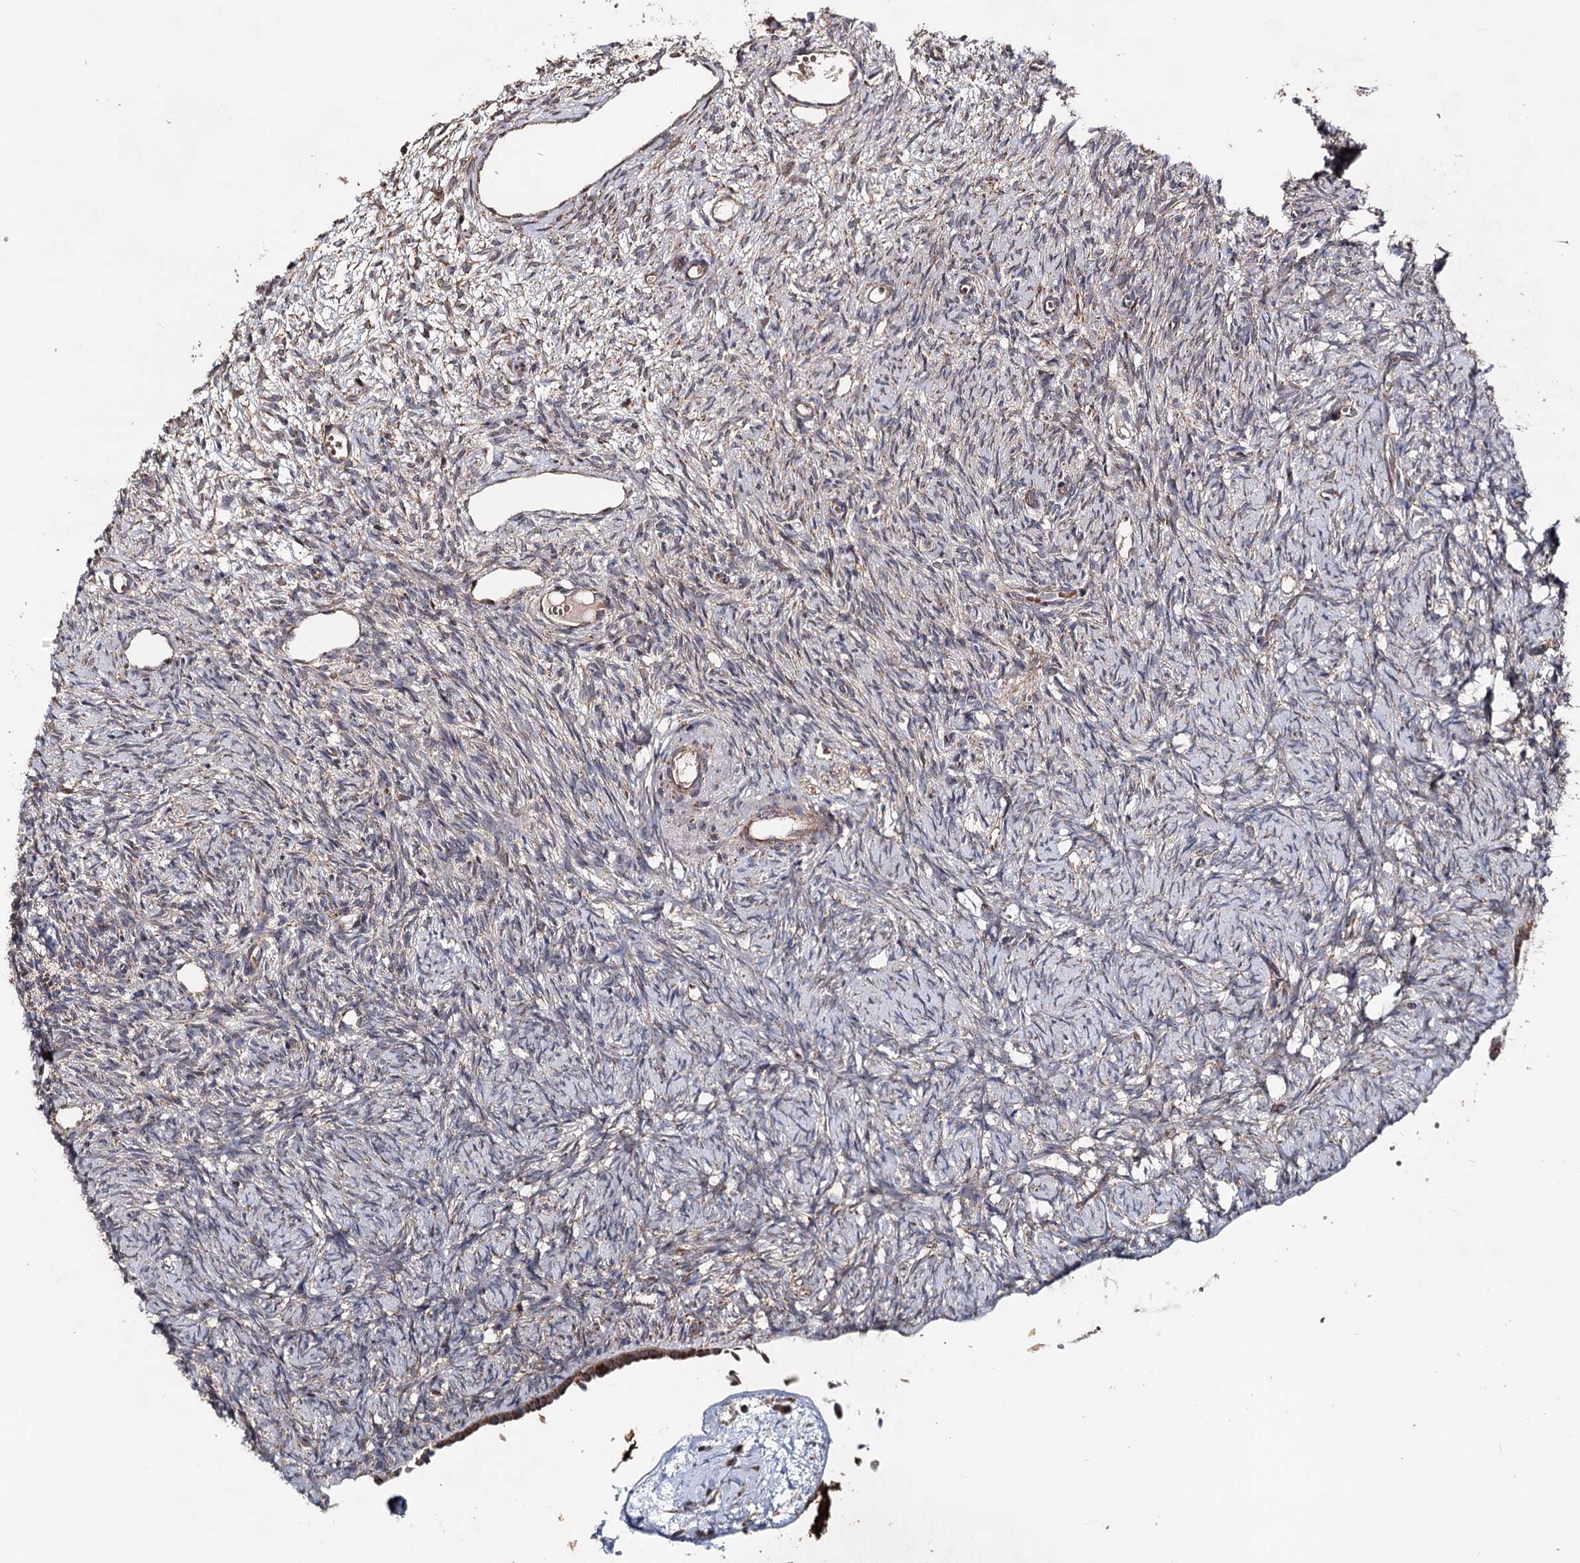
{"staining": {"intensity": "weak", "quantity": "<25%", "location": "cytoplasmic/membranous"}, "tissue": "ovary", "cell_type": "Ovarian stroma cells", "image_type": "normal", "snomed": [{"axis": "morphology", "description": "Normal tissue, NOS"}, {"axis": "topography", "description": "Ovary"}], "caption": "Immunohistochemical staining of normal human ovary reveals no significant positivity in ovarian stroma cells. (Brightfield microscopy of DAB (3,3'-diaminobenzidine) immunohistochemistry (IHC) at high magnification).", "gene": "MINDY3", "patient": {"sex": "female", "age": 51}}